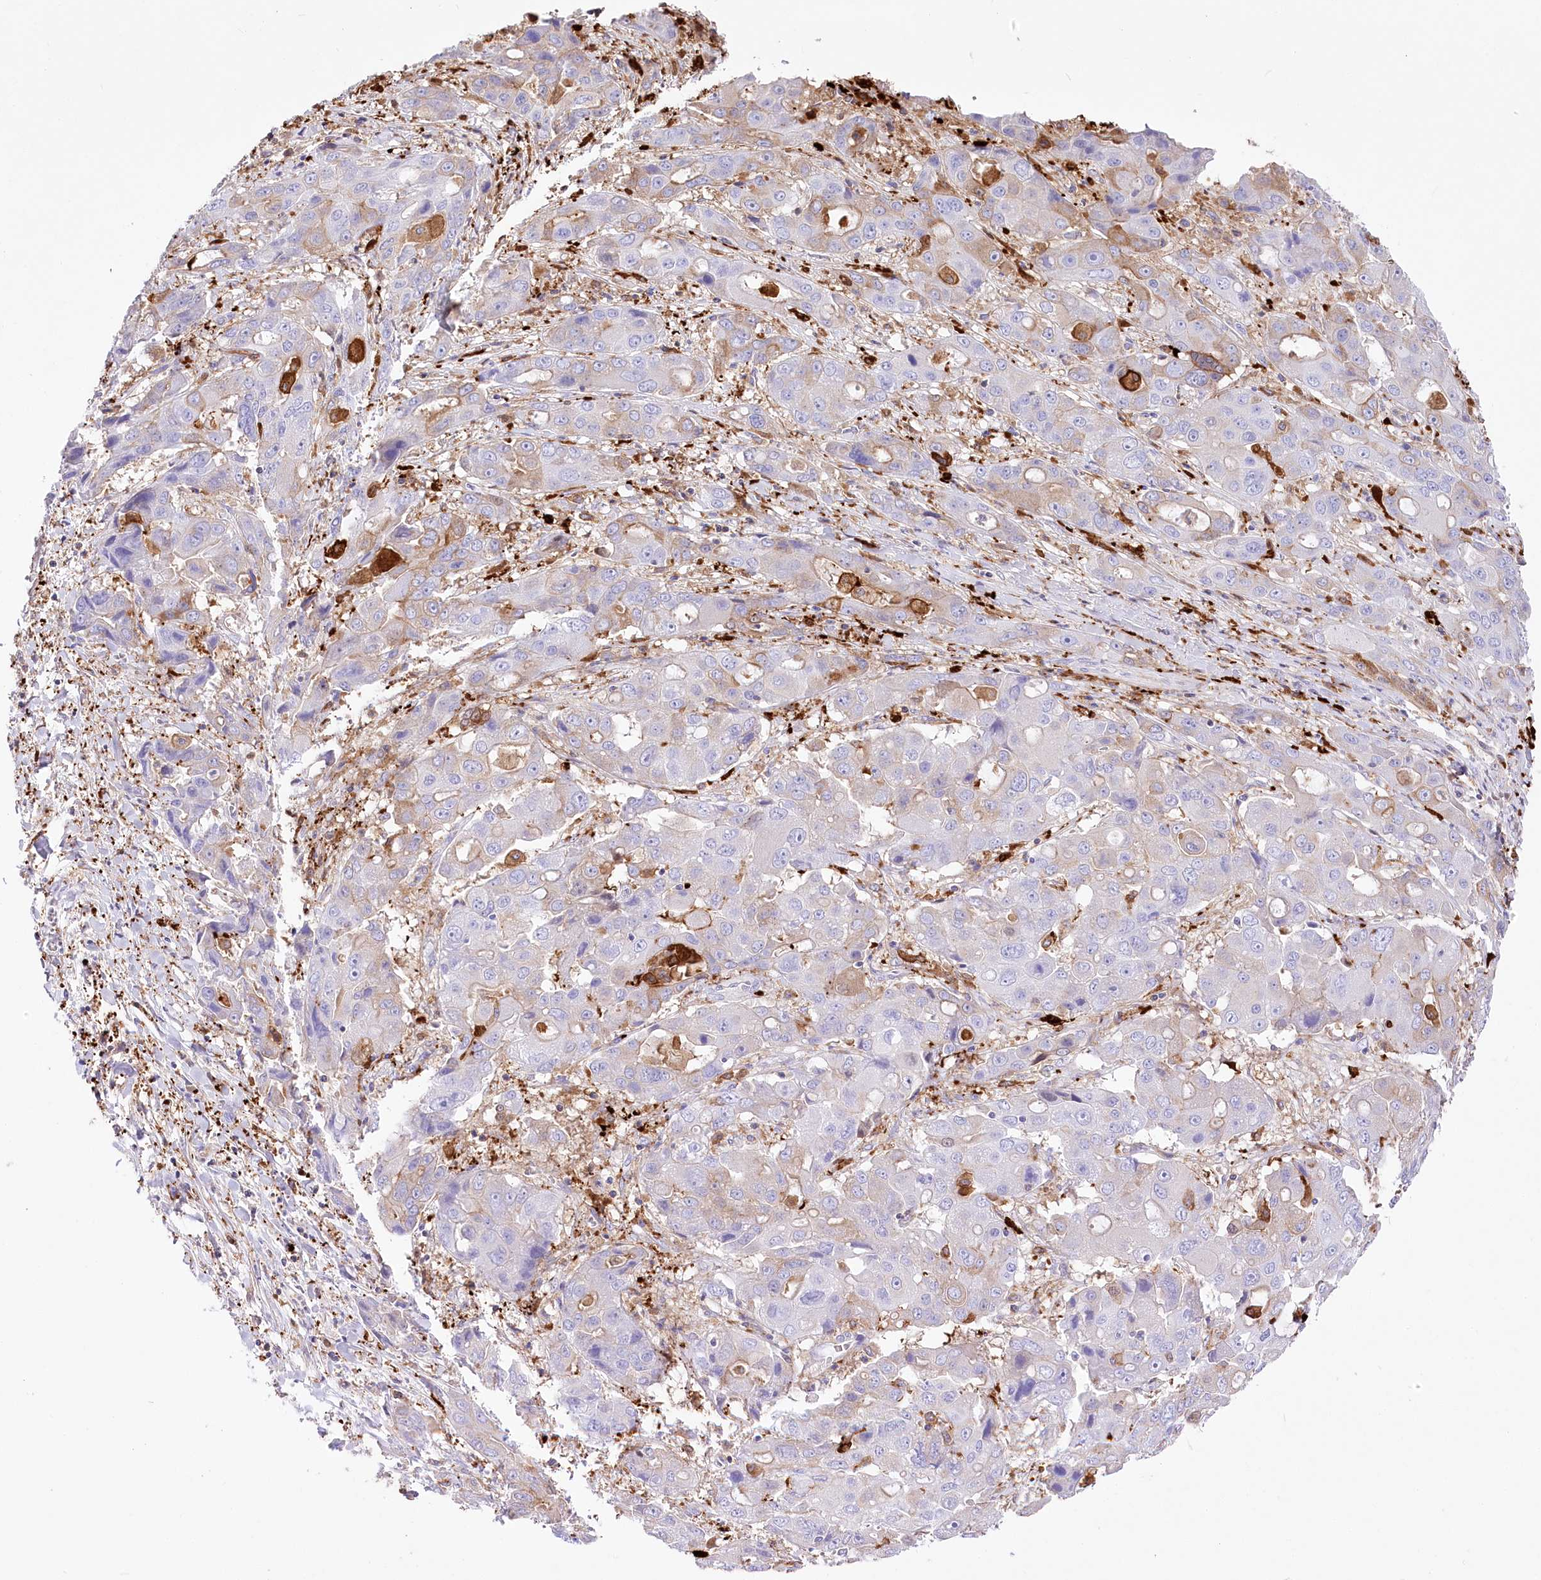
{"staining": {"intensity": "moderate", "quantity": "<25%", "location": "cytoplasmic/membranous"}, "tissue": "liver cancer", "cell_type": "Tumor cells", "image_type": "cancer", "snomed": [{"axis": "morphology", "description": "Cholangiocarcinoma"}, {"axis": "topography", "description": "Liver"}], "caption": "Tumor cells exhibit moderate cytoplasmic/membranous staining in about <25% of cells in cholangiocarcinoma (liver).", "gene": "DNAJC19", "patient": {"sex": "male", "age": 67}}